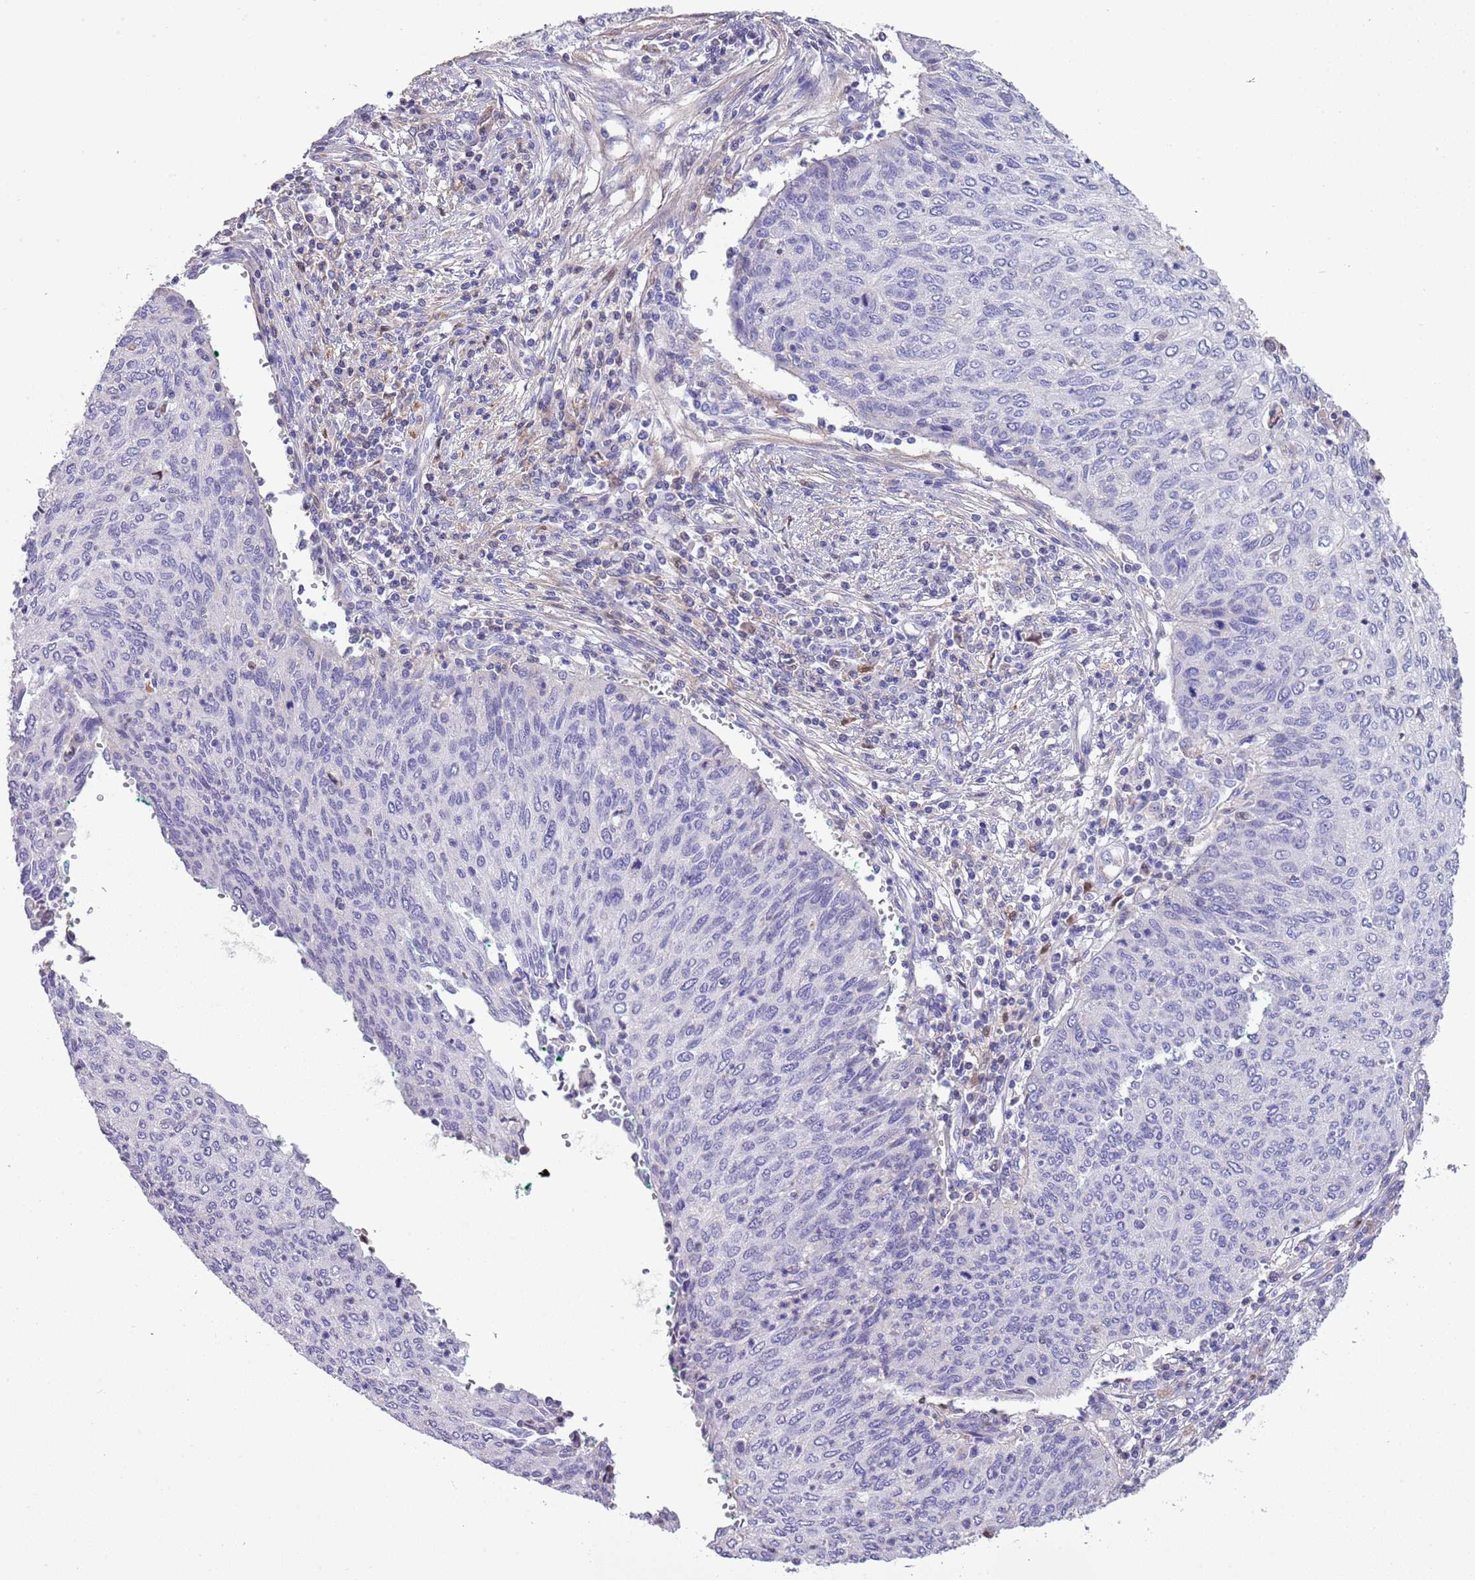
{"staining": {"intensity": "negative", "quantity": "none", "location": "none"}, "tissue": "cervical cancer", "cell_type": "Tumor cells", "image_type": "cancer", "snomed": [{"axis": "morphology", "description": "Squamous cell carcinoma, NOS"}, {"axis": "topography", "description": "Cervix"}], "caption": "Protein analysis of cervical squamous cell carcinoma demonstrates no significant expression in tumor cells.", "gene": "ABHD17C", "patient": {"sex": "female", "age": 38}}